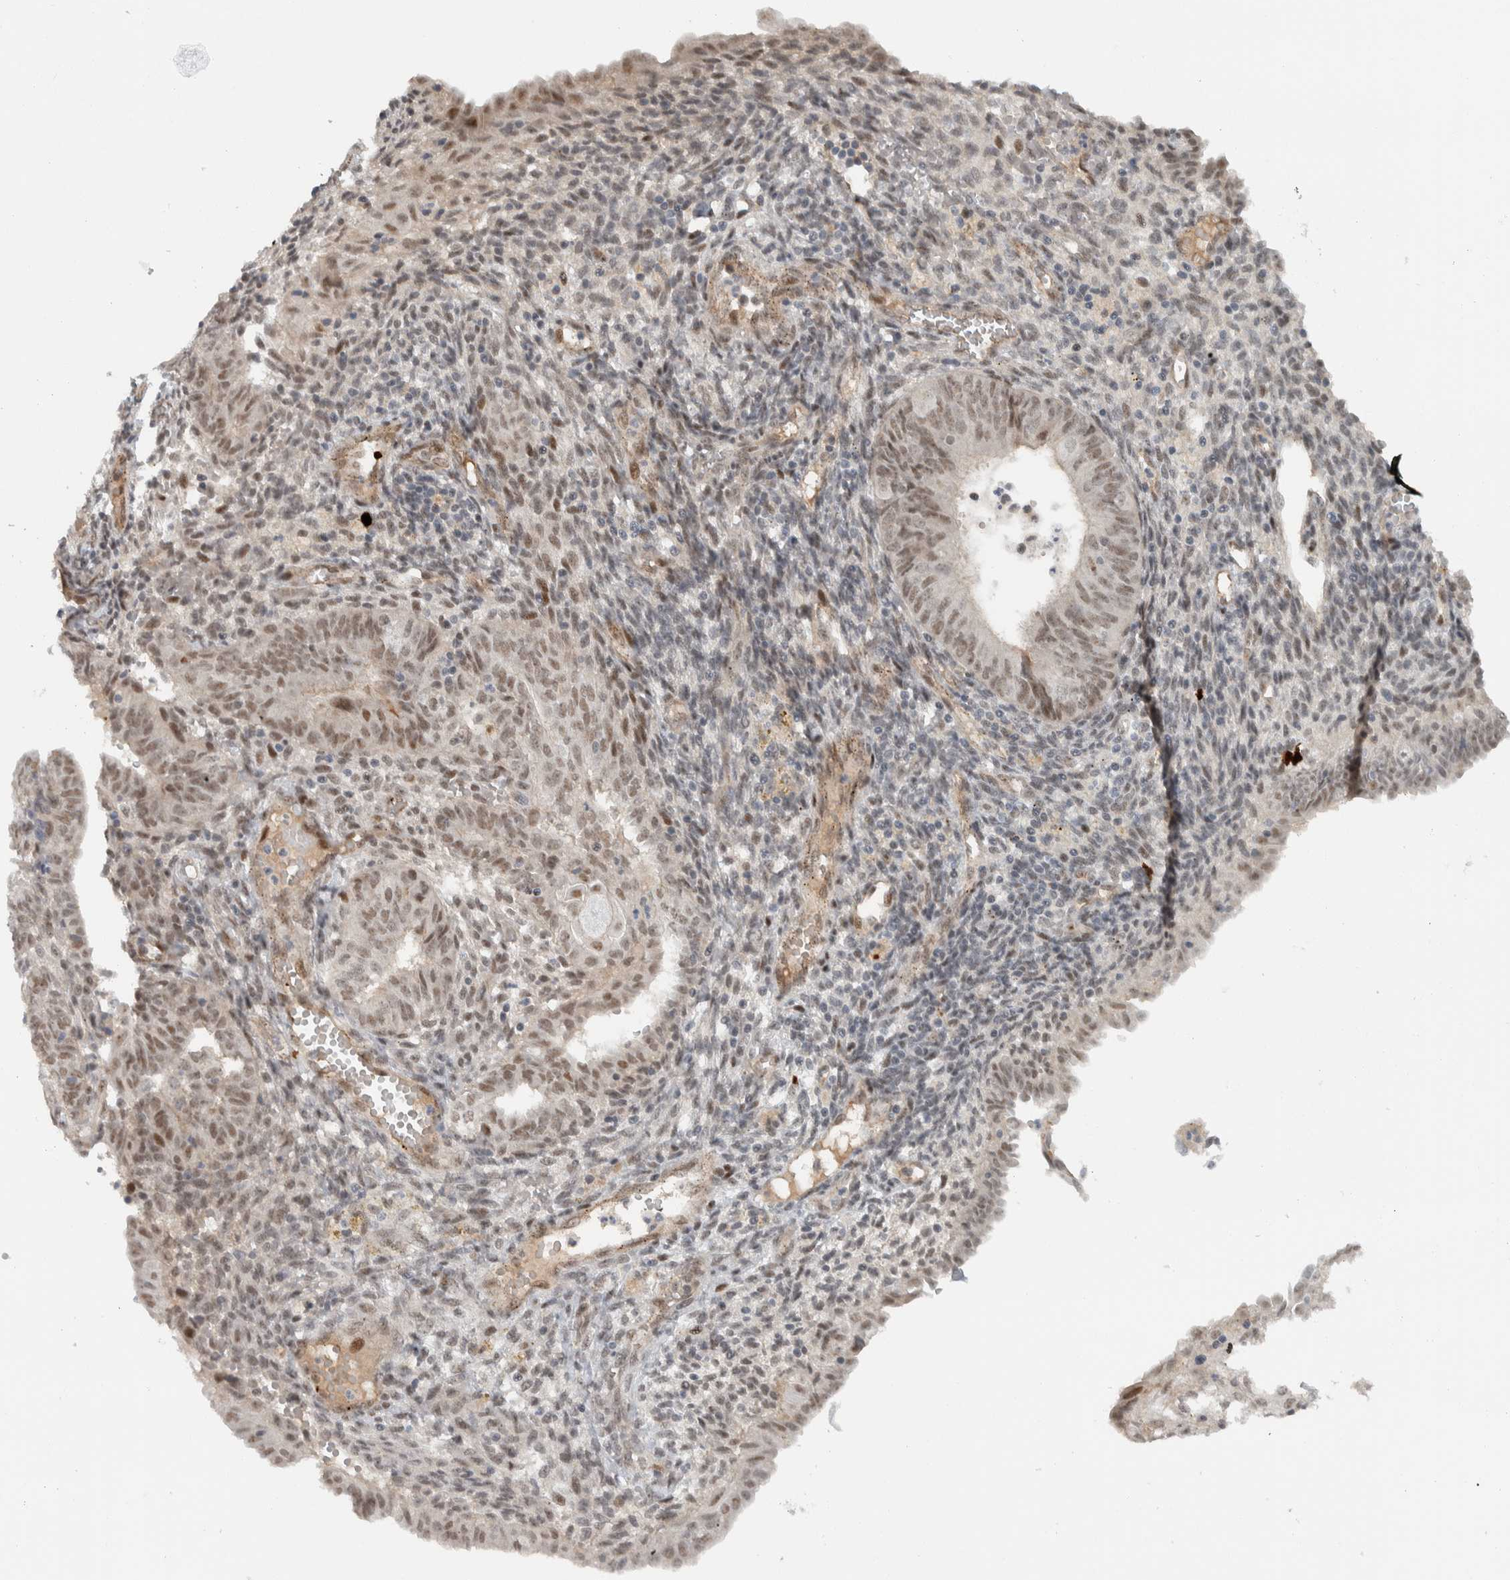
{"staining": {"intensity": "moderate", "quantity": ">75%", "location": "nuclear"}, "tissue": "endometrial cancer", "cell_type": "Tumor cells", "image_type": "cancer", "snomed": [{"axis": "morphology", "description": "Adenocarcinoma, NOS"}, {"axis": "topography", "description": "Endometrium"}], "caption": "There is medium levels of moderate nuclear staining in tumor cells of endometrial adenocarcinoma, as demonstrated by immunohistochemical staining (brown color).", "gene": "ZFP91", "patient": {"sex": "female", "age": 58}}